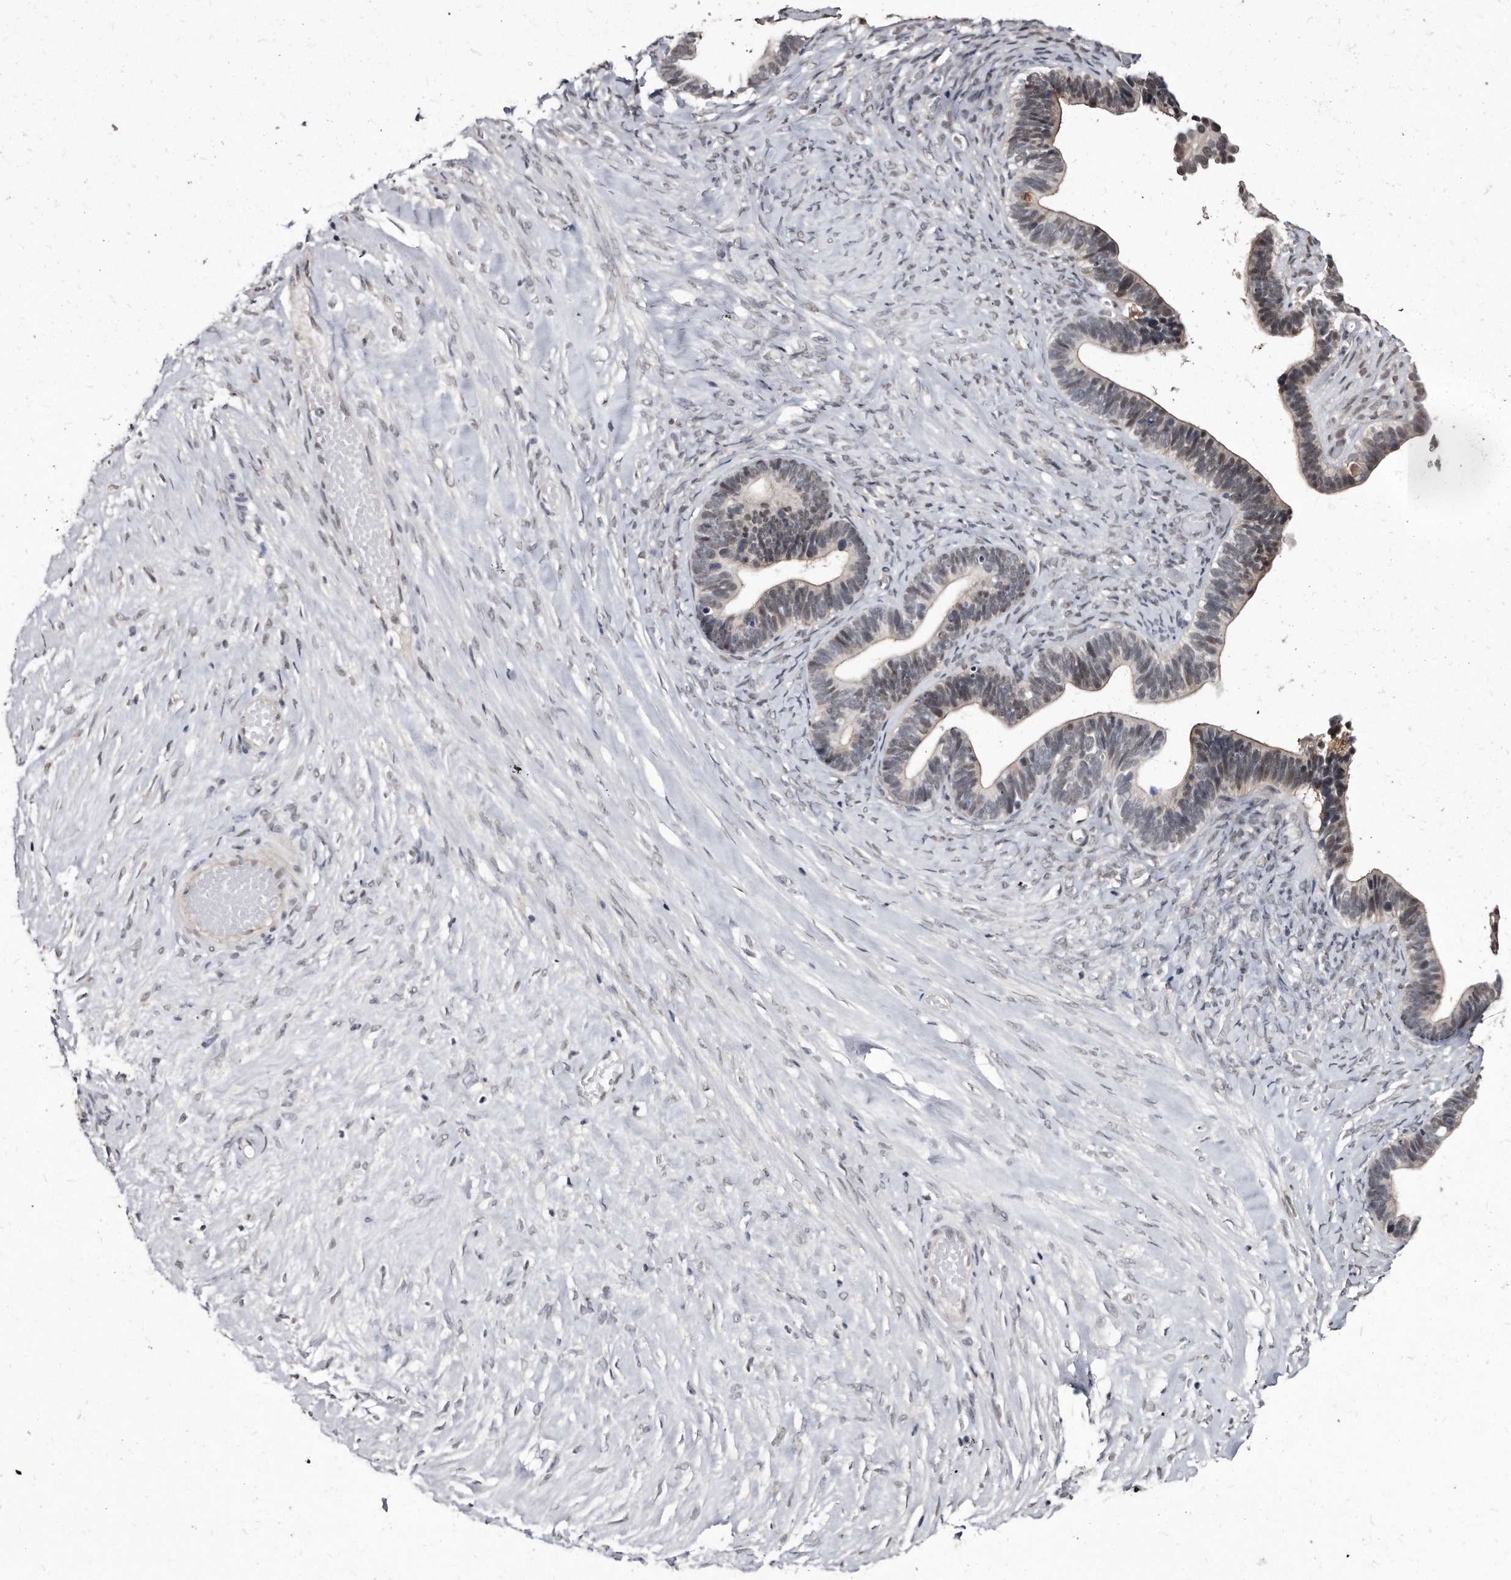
{"staining": {"intensity": "weak", "quantity": "<25%", "location": "nuclear"}, "tissue": "ovarian cancer", "cell_type": "Tumor cells", "image_type": "cancer", "snomed": [{"axis": "morphology", "description": "Cystadenocarcinoma, serous, NOS"}, {"axis": "topography", "description": "Ovary"}], "caption": "Histopathology image shows no significant protein positivity in tumor cells of ovarian serous cystadenocarcinoma.", "gene": "KLHDC3", "patient": {"sex": "female", "age": 56}}